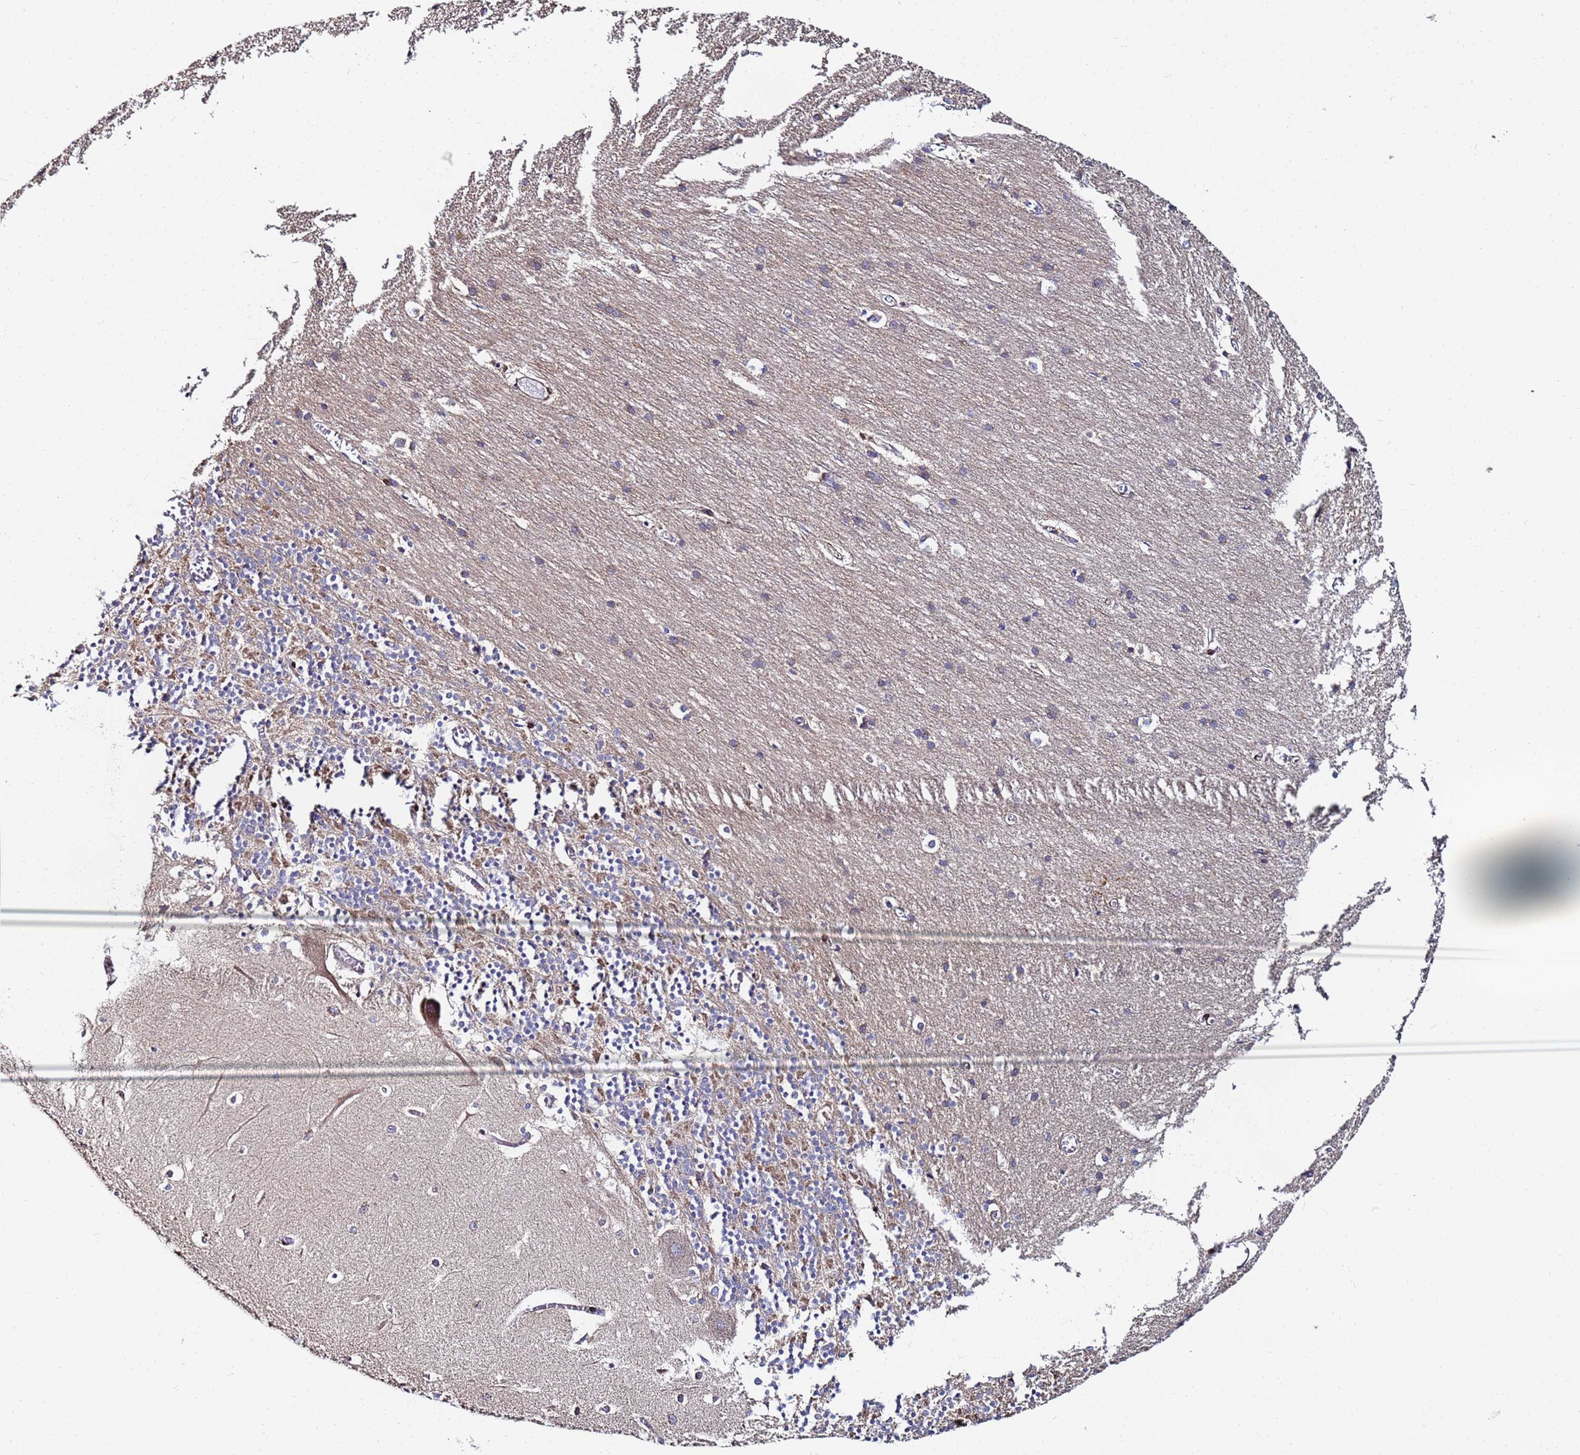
{"staining": {"intensity": "moderate", "quantity": "25%-75%", "location": "cytoplasmic/membranous"}, "tissue": "cerebellum", "cell_type": "Cells in granular layer", "image_type": "normal", "snomed": [{"axis": "morphology", "description": "Normal tissue, NOS"}, {"axis": "topography", "description": "Cerebellum"}], "caption": "A micrograph of cerebellum stained for a protein displays moderate cytoplasmic/membranous brown staining in cells in granular layer. (Stains: DAB in brown, nuclei in blue, Microscopy: brightfield microscopy at high magnification).", "gene": "C5orf34", "patient": {"sex": "male", "age": 37}}